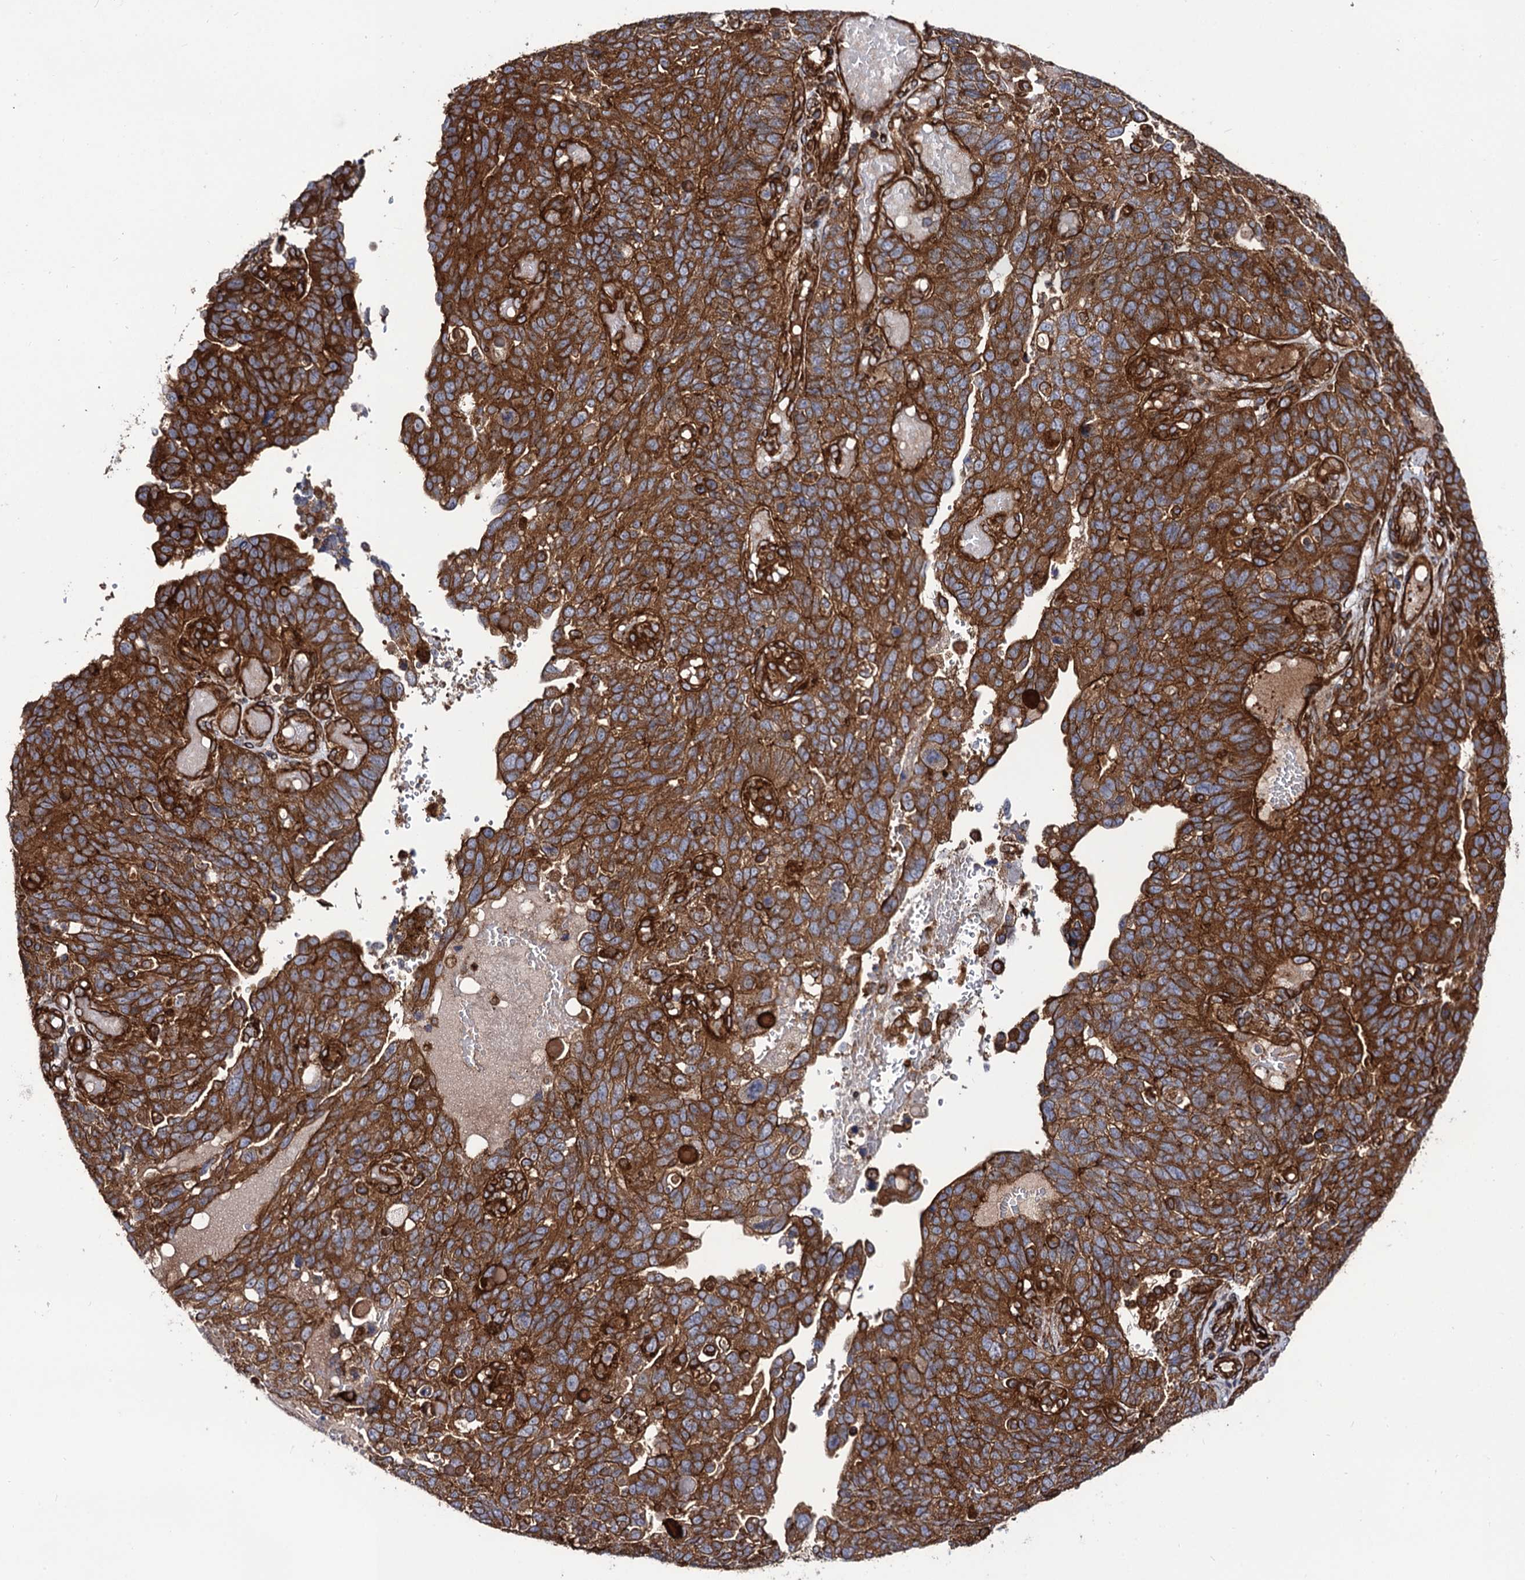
{"staining": {"intensity": "strong", "quantity": ">75%", "location": "cytoplasmic/membranous"}, "tissue": "endometrial cancer", "cell_type": "Tumor cells", "image_type": "cancer", "snomed": [{"axis": "morphology", "description": "Adenocarcinoma, NOS"}, {"axis": "topography", "description": "Endometrium"}], "caption": "DAB (3,3'-diaminobenzidine) immunohistochemical staining of endometrial cancer reveals strong cytoplasmic/membranous protein positivity in about >75% of tumor cells. The staining was performed using DAB (3,3'-diaminobenzidine), with brown indicating positive protein expression. Nuclei are stained blue with hematoxylin.", "gene": "CIP2A", "patient": {"sex": "female", "age": 66}}